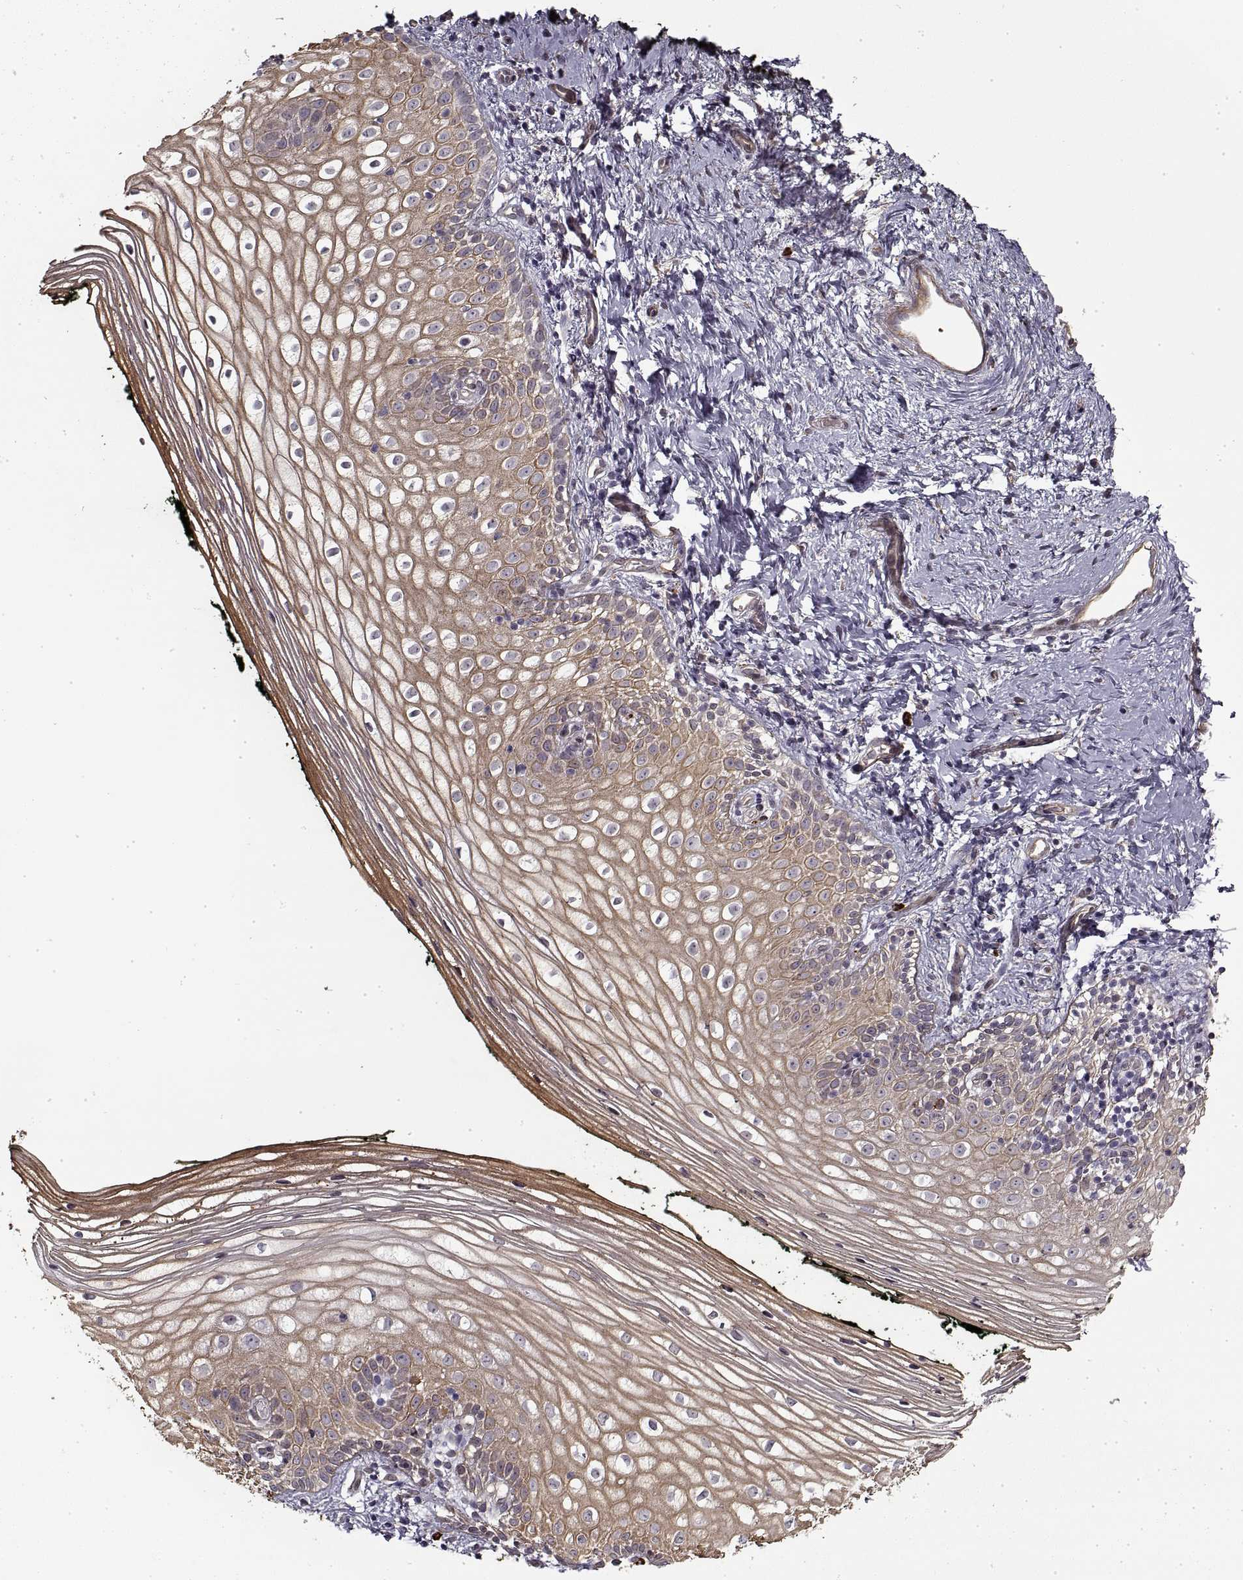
{"staining": {"intensity": "weak", "quantity": ">75%", "location": "cytoplasmic/membranous"}, "tissue": "vagina", "cell_type": "Squamous epithelial cells", "image_type": "normal", "snomed": [{"axis": "morphology", "description": "Normal tissue, NOS"}, {"axis": "topography", "description": "Vagina"}], "caption": "DAB (3,3'-diaminobenzidine) immunohistochemical staining of benign vagina displays weak cytoplasmic/membranous protein positivity in about >75% of squamous epithelial cells.", "gene": "LAMB2", "patient": {"sex": "female", "age": 47}}